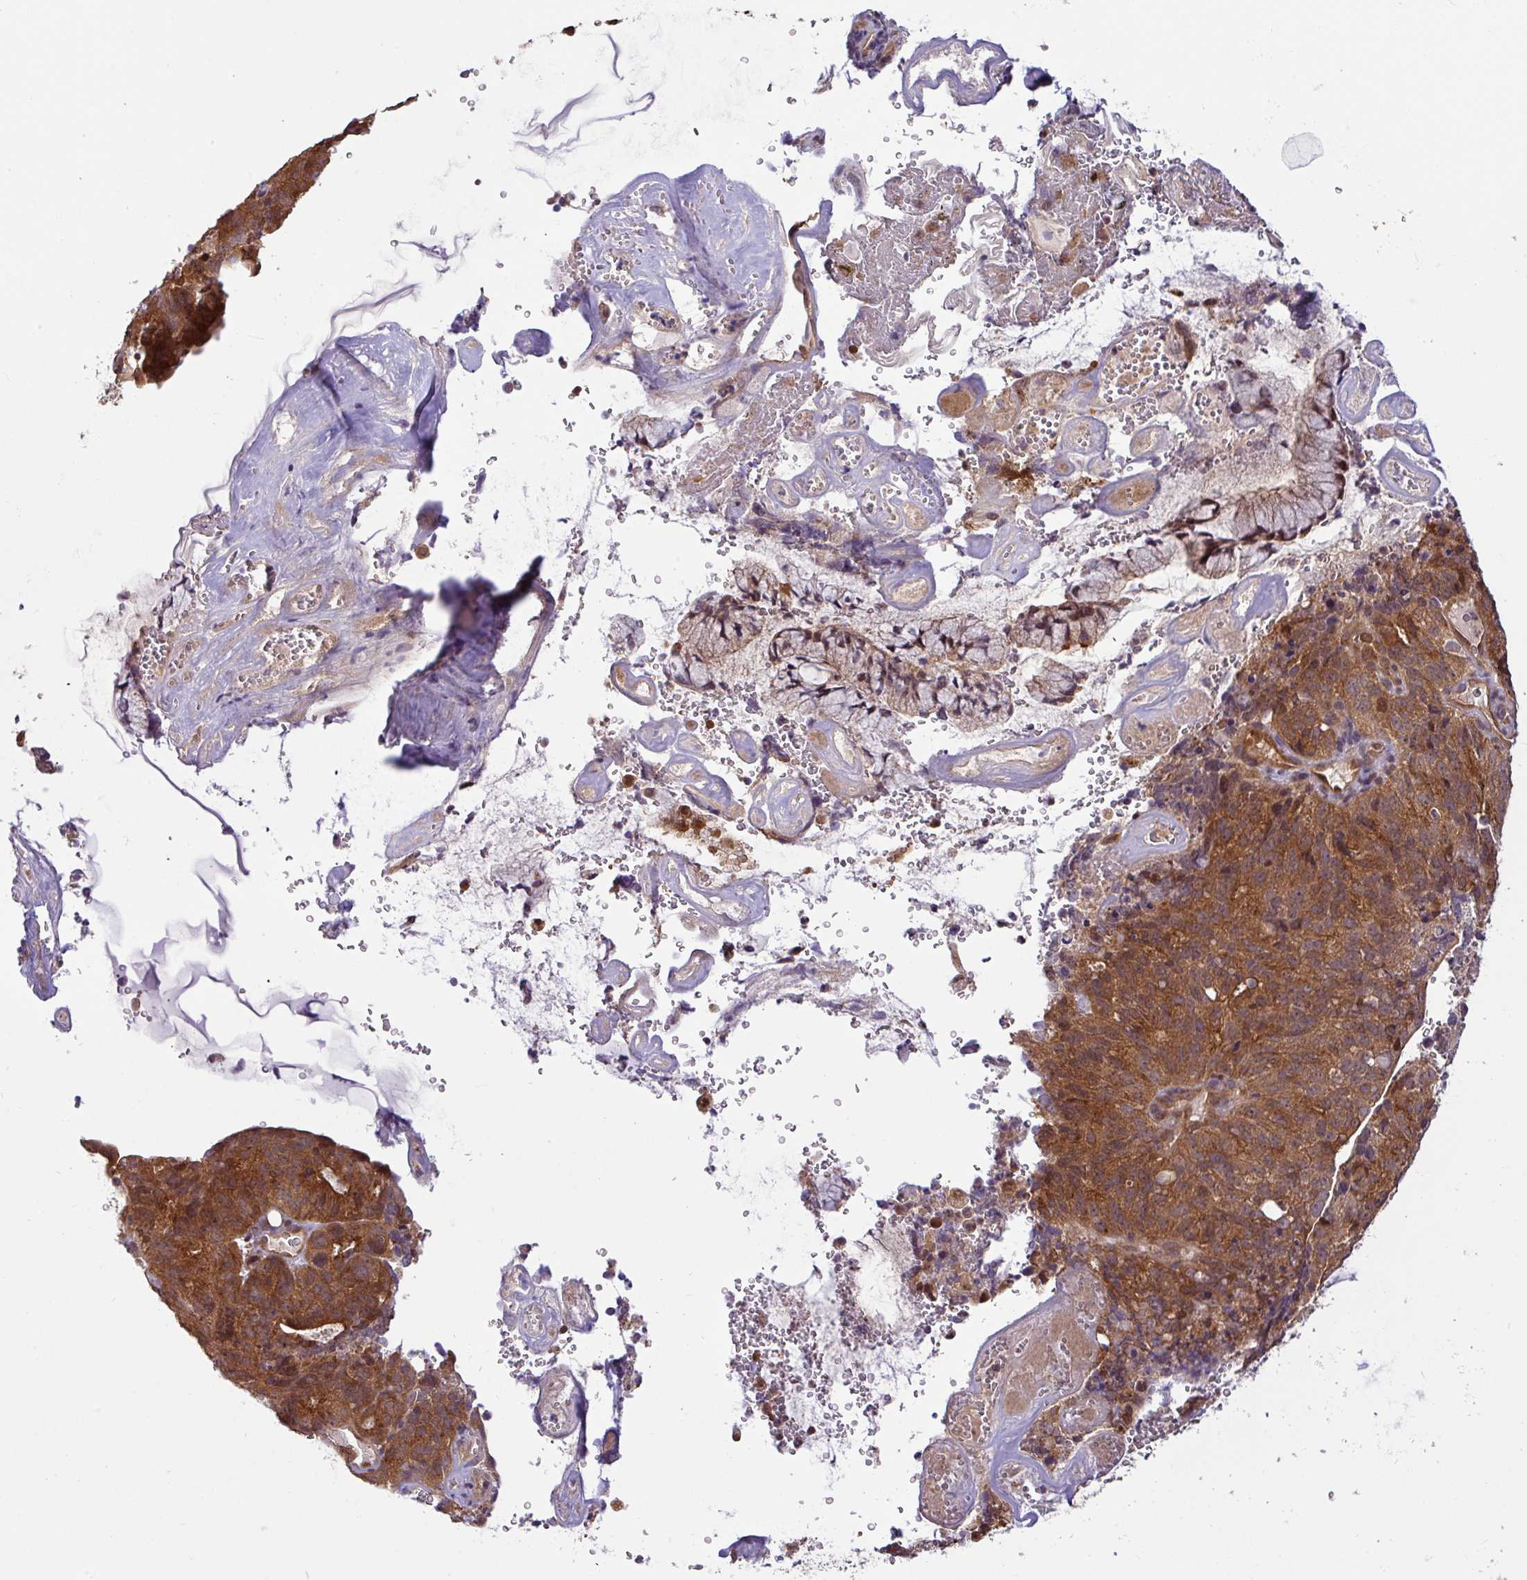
{"staining": {"intensity": "moderate", "quantity": ">75%", "location": "cytoplasmic/membranous"}, "tissue": "cervical cancer", "cell_type": "Tumor cells", "image_type": "cancer", "snomed": [{"axis": "morphology", "description": "Adenocarcinoma, NOS"}, {"axis": "topography", "description": "Cervix"}], "caption": "A micrograph showing moderate cytoplasmic/membranous staining in about >75% of tumor cells in cervical cancer, as visualized by brown immunohistochemical staining.", "gene": "SHB", "patient": {"sex": "female", "age": 38}}